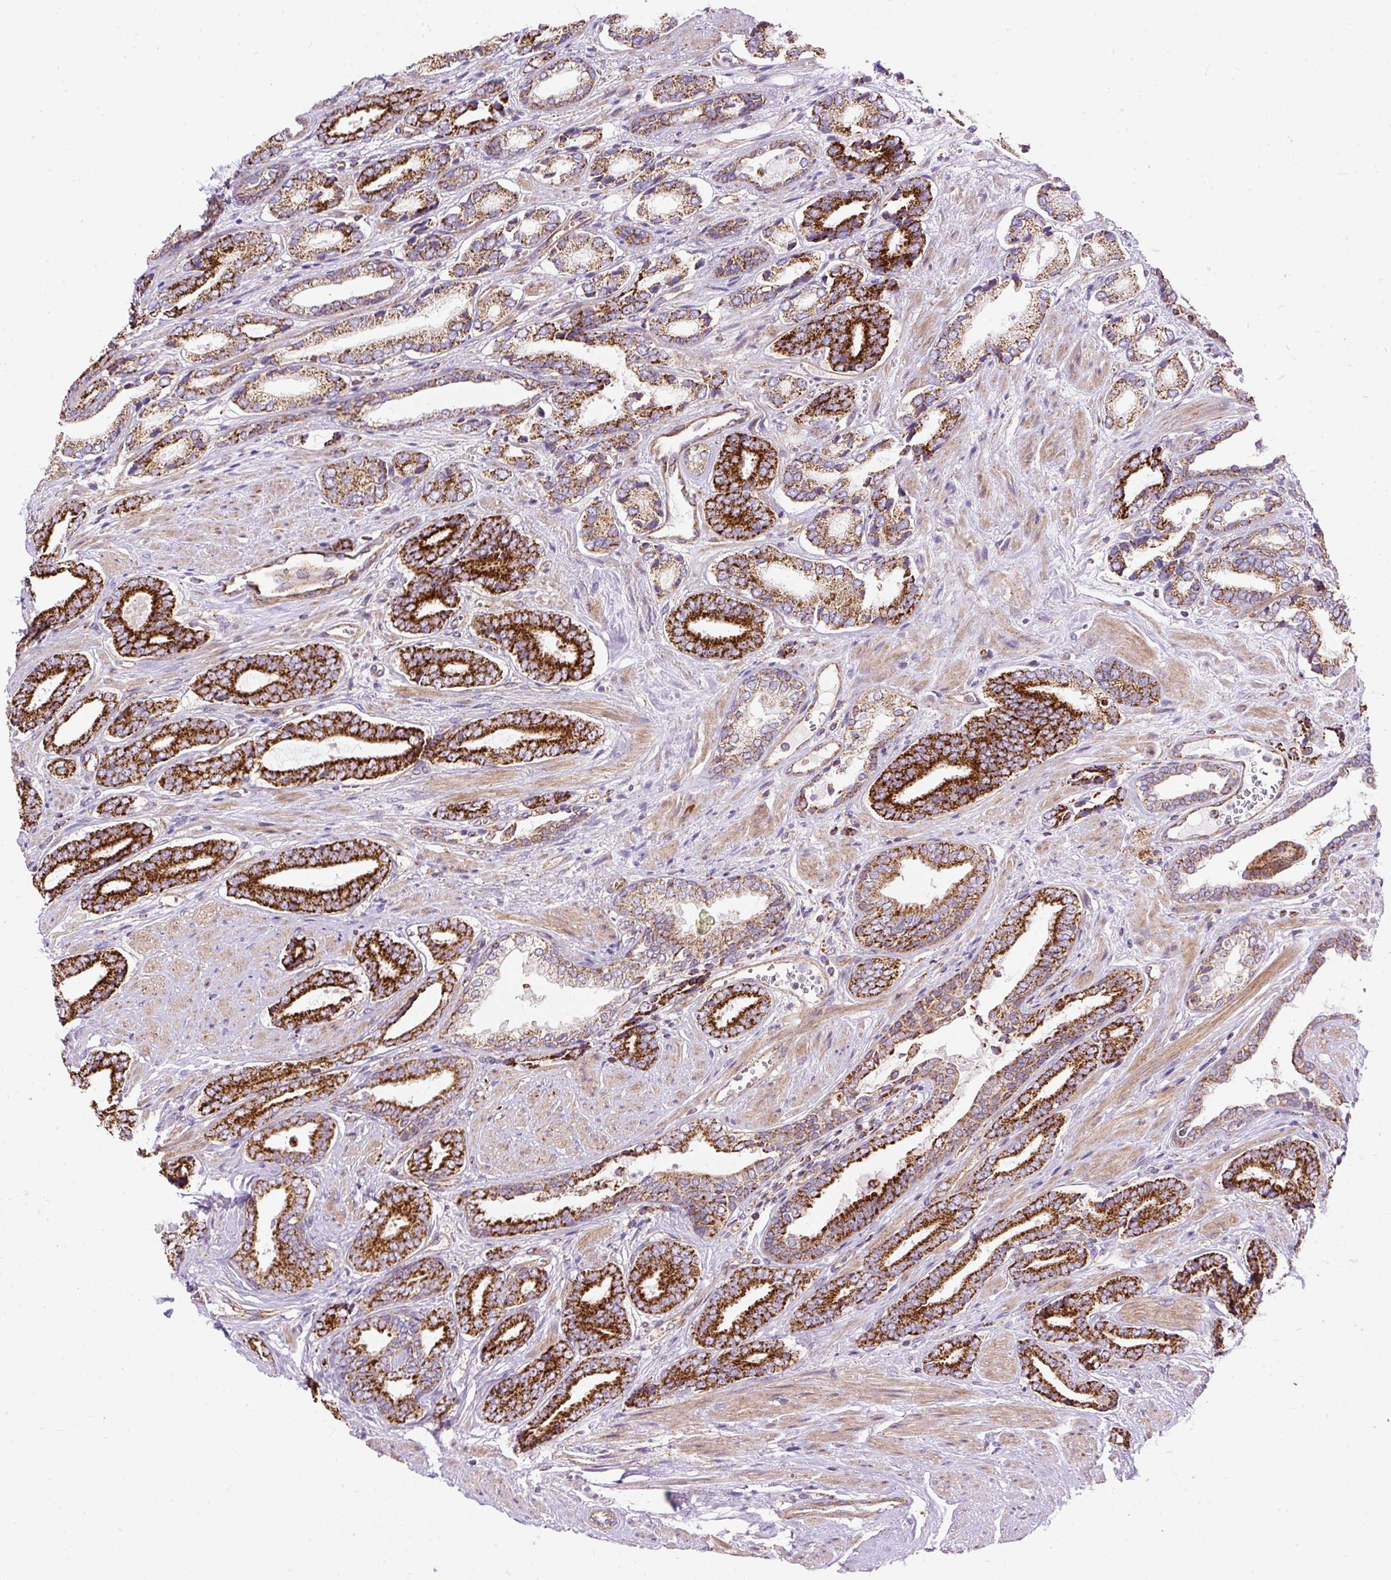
{"staining": {"intensity": "strong", "quantity": ">75%", "location": "cytoplasmic/membranous"}, "tissue": "prostate cancer", "cell_type": "Tumor cells", "image_type": "cancer", "snomed": [{"axis": "morphology", "description": "Adenocarcinoma, NOS"}, {"axis": "topography", "description": "Prostate and seminal vesicle, NOS"}], "caption": "This histopathology image shows adenocarcinoma (prostate) stained with immunohistochemistry to label a protein in brown. The cytoplasmic/membranous of tumor cells show strong positivity for the protein. Nuclei are counter-stained blue.", "gene": "CEP290", "patient": {"sex": "male", "age": 76}}